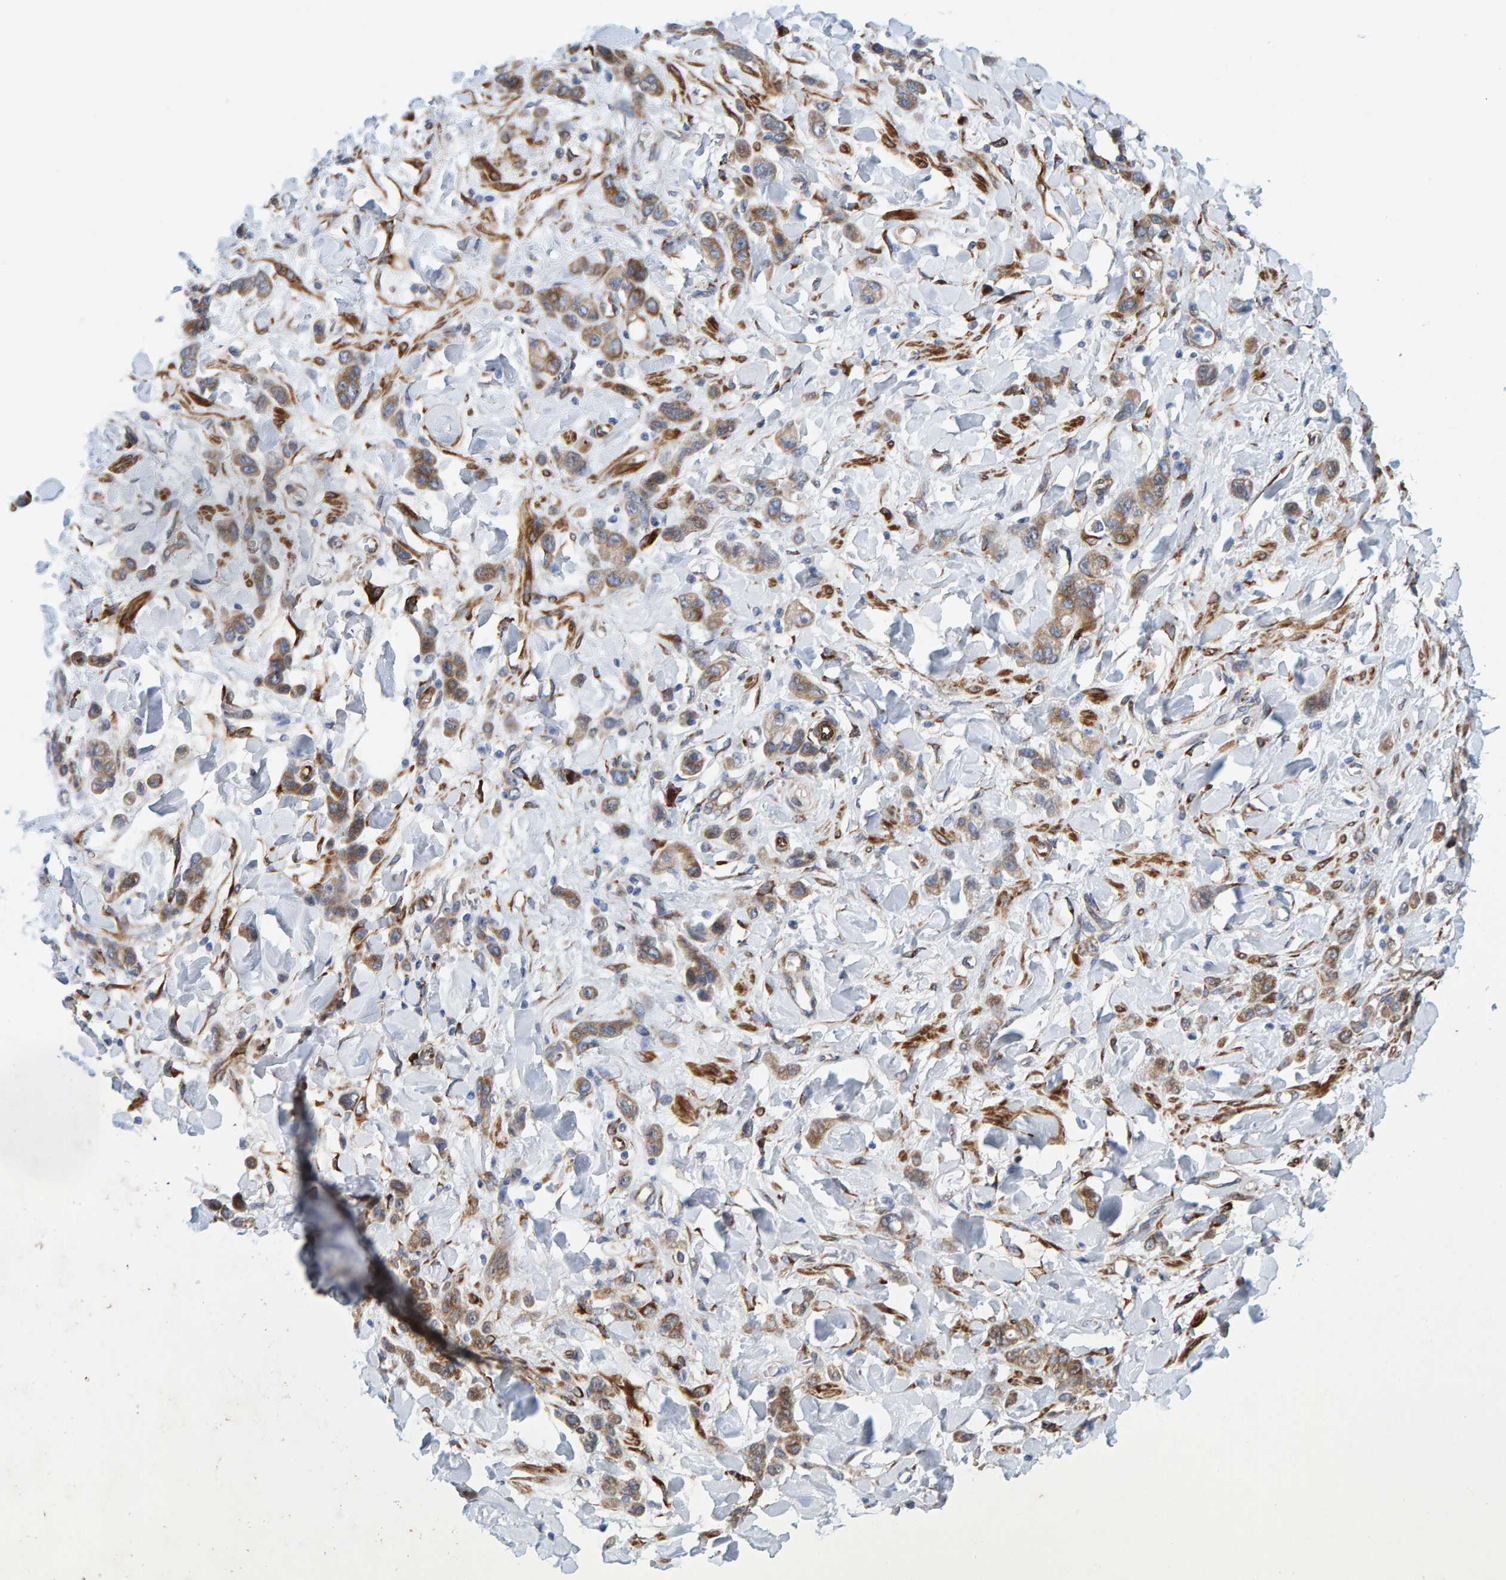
{"staining": {"intensity": "moderate", "quantity": ">75%", "location": "cytoplasmic/membranous"}, "tissue": "stomach cancer", "cell_type": "Tumor cells", "image_type": "cancer", "snomed": [{"axis": "morphology", "description": "Normal tissue, NOS"}, {"axis": "morphology", "description": "Adenocarcinoma, NOS"}, {"axis": "topography", "description": "Stomach"}], "caption": "There is medium levels of moderate cytoplasmic/membranous positivity in tumor cells of stomach cancer, as demonstrated by immunohistochemical staining (brown color).", "gene": "MMP16", "patient": {"sex": "male", "age": 82}}